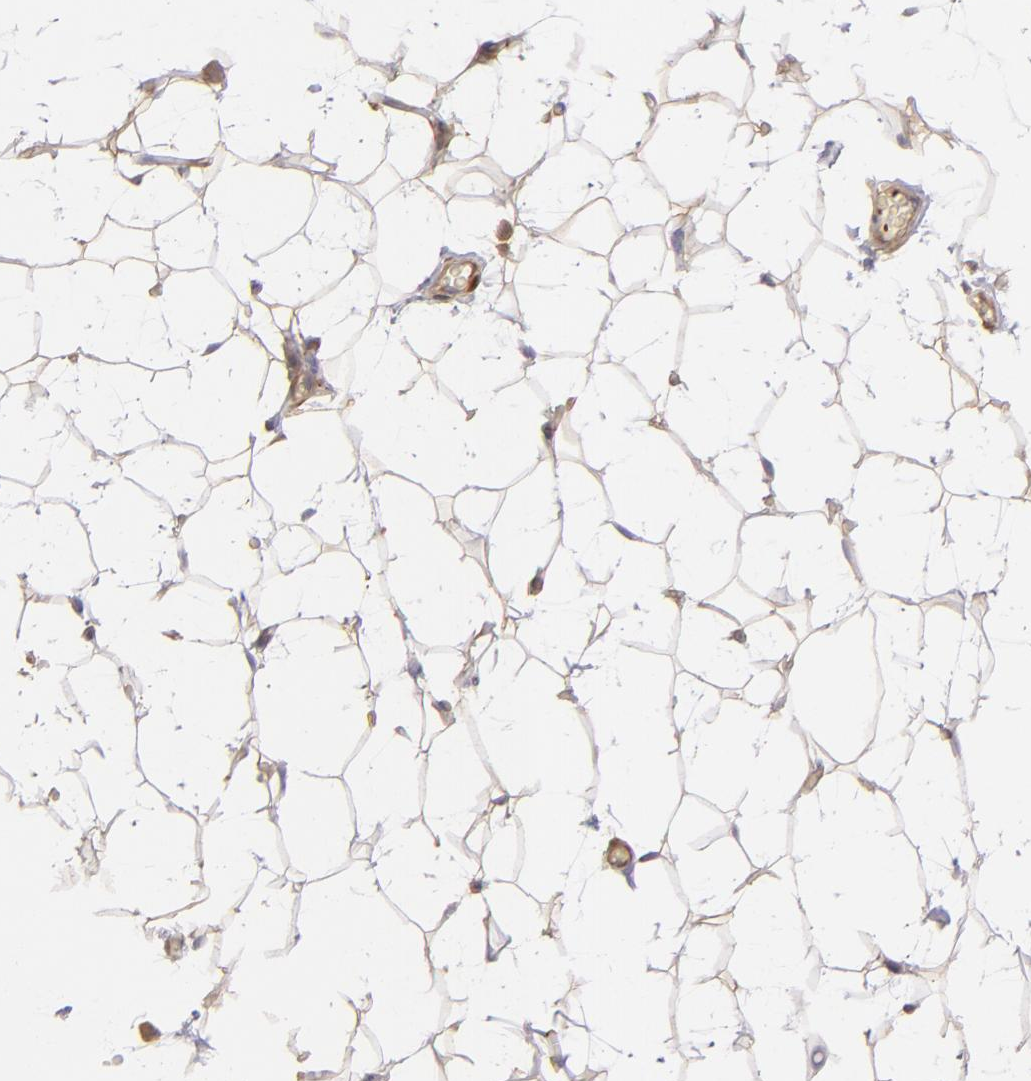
{"staining": {"intensity": "weak", "quantity": ">75%", "location": "cytoplasmic/membranous"}, "tissue": "adipose tissue", "cell_type": "Adipocytes", "image_type": "normal", "snomed": [{"axis": "morphology", "description": "Normal tissue, NOS"}, {"axis": "topography", "description": "Soft tissue"}], "caption": "A brown stain highlights weak cytoplasmic/membranous staining of a protein in adipocytes of benign human adipose tissue.", "gene": "VCL", "patient": {"sex": "male", "age": 26}}